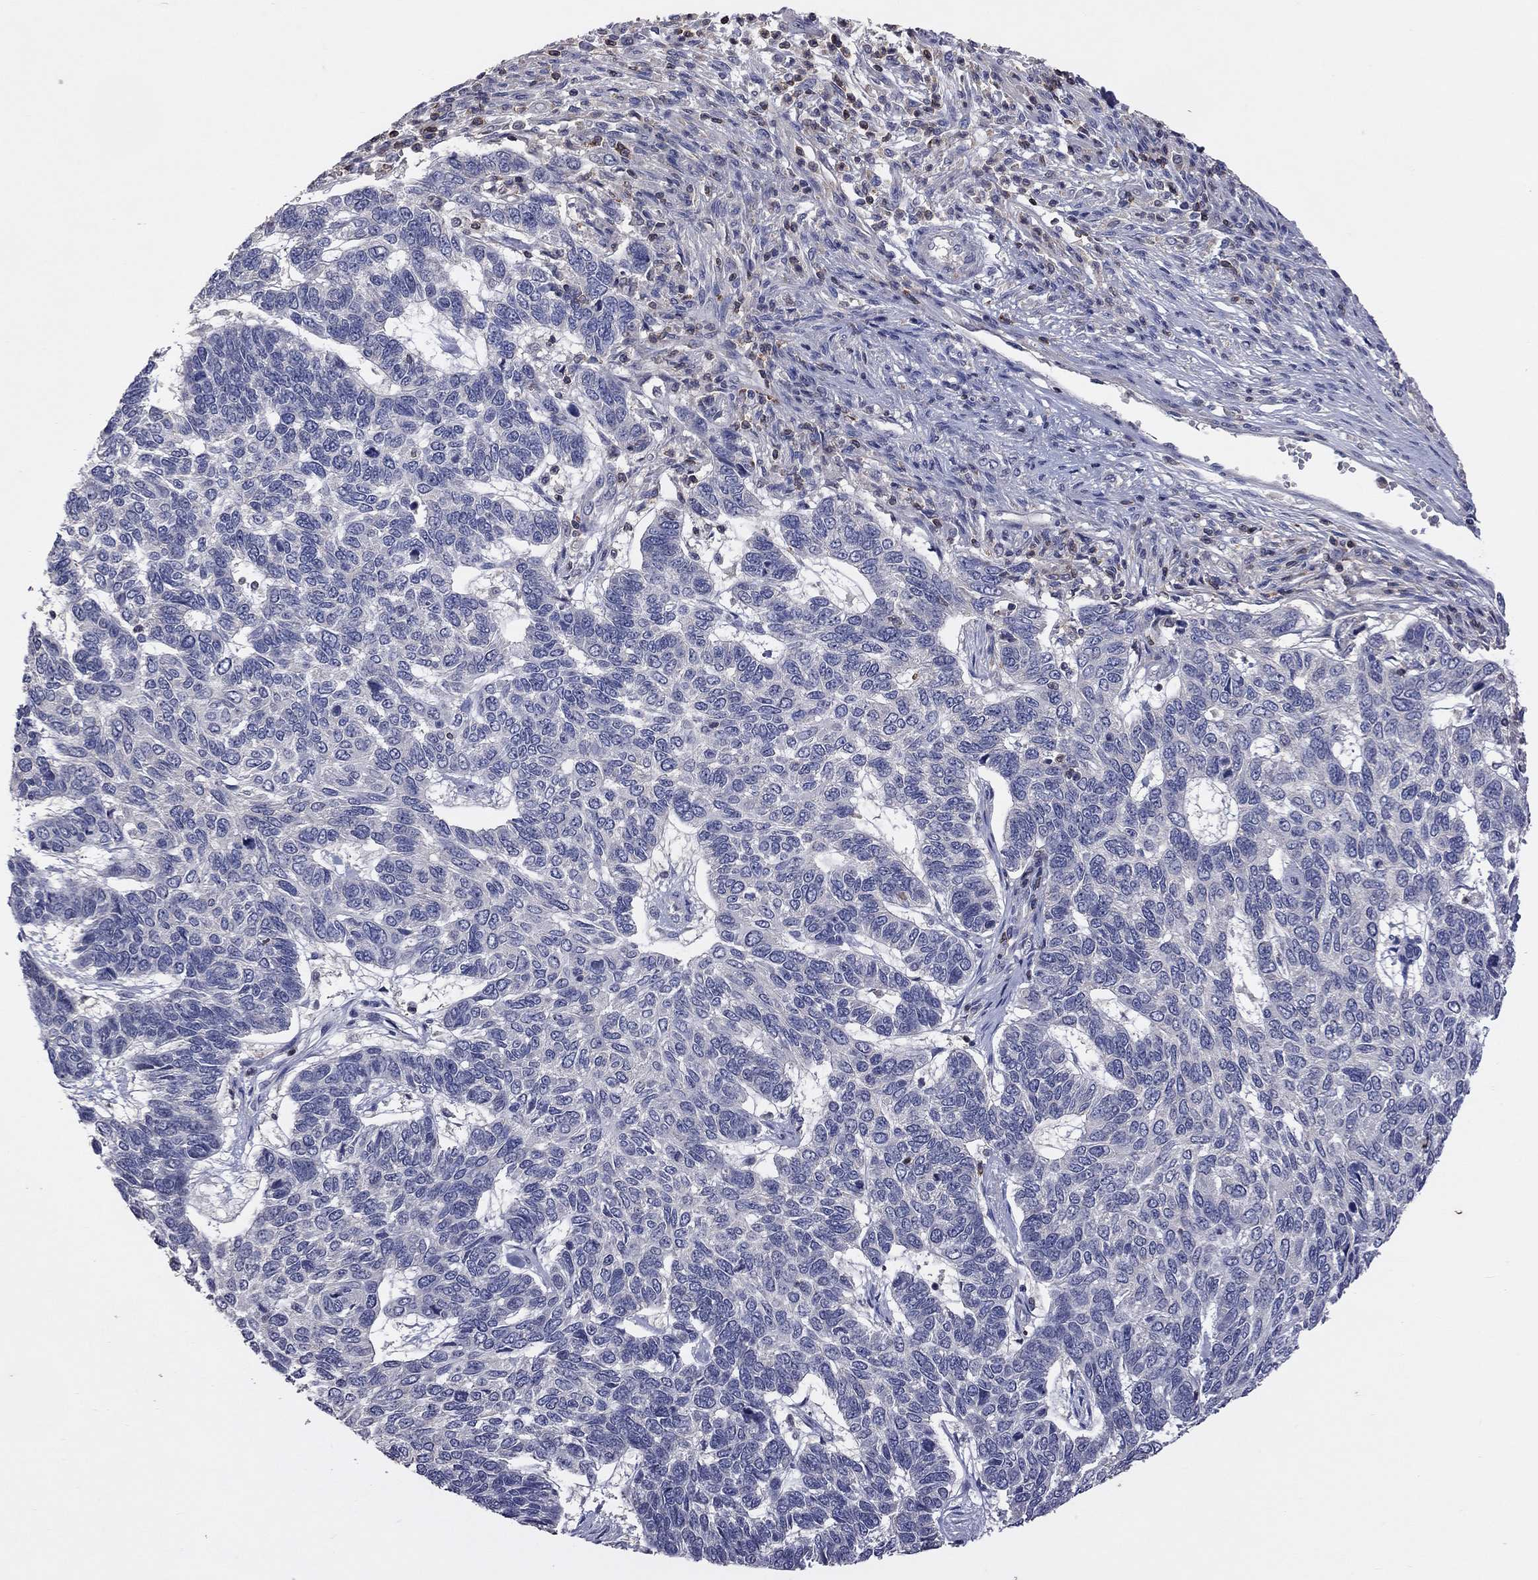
{"staining": {"intensity": "negative", "quantity": "none", "location": "none"}, "tissue": "skin cancer", "cell_type": "Tumor cells", "image_type": "cancer", "snomed": [{"axis": "morphology", "description": "Basal cell carcinoma"}, {"axis": "topography", "description": "Skin"}], "caption": "Immunohistochemical staining of skin cancer (basal cell carcinoma) reveals no significant expression in tumor cells.", "gene": "IPCEF1", "patient": {"sex": "female", "age": 65}}